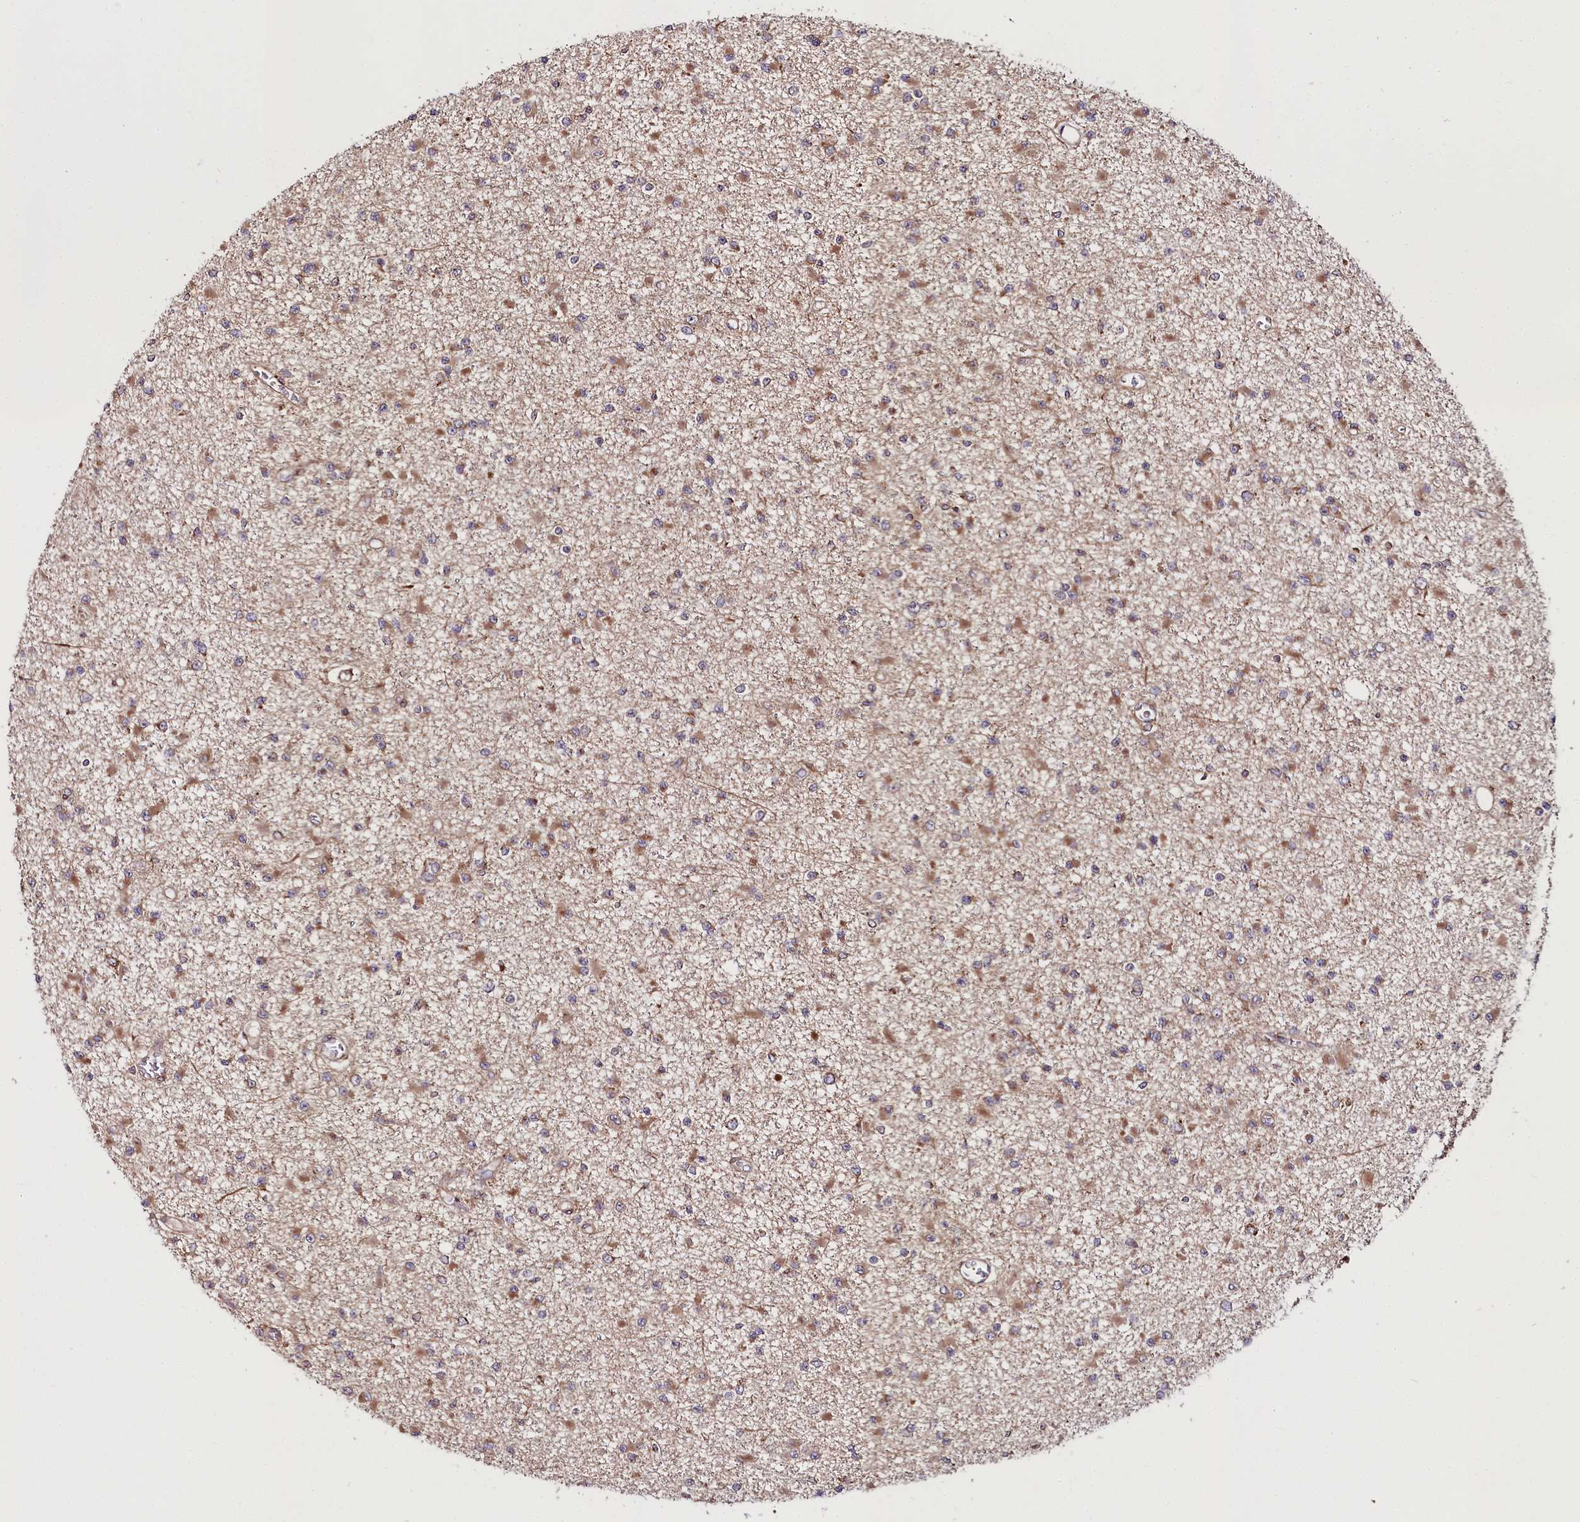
{"staining": {"intensity": "moderate", "quantity": "25%-75%", "location": "cytoplasmic/membranous"}, "tissue": "glioma", "cell_type": "Tumor cells", "image_type": "cancer", "snomed": [{"axis": "morphology", "description": "Glioma, malignant, Low grade"}, {"axis": "topography", "description": "Brain"}], "caption": "The image displays immunohistochemical staining of glioma. There is moderate cytoplasmic/membranous positivity is appreciated in about 25%-75% of tumor cells. (DAB (3,3'-diaminobenzidine) IHC with brightfield microscopy, high magnification).", "gene": "RAB7A", "patient": {"sex": "female", "age": 22}}